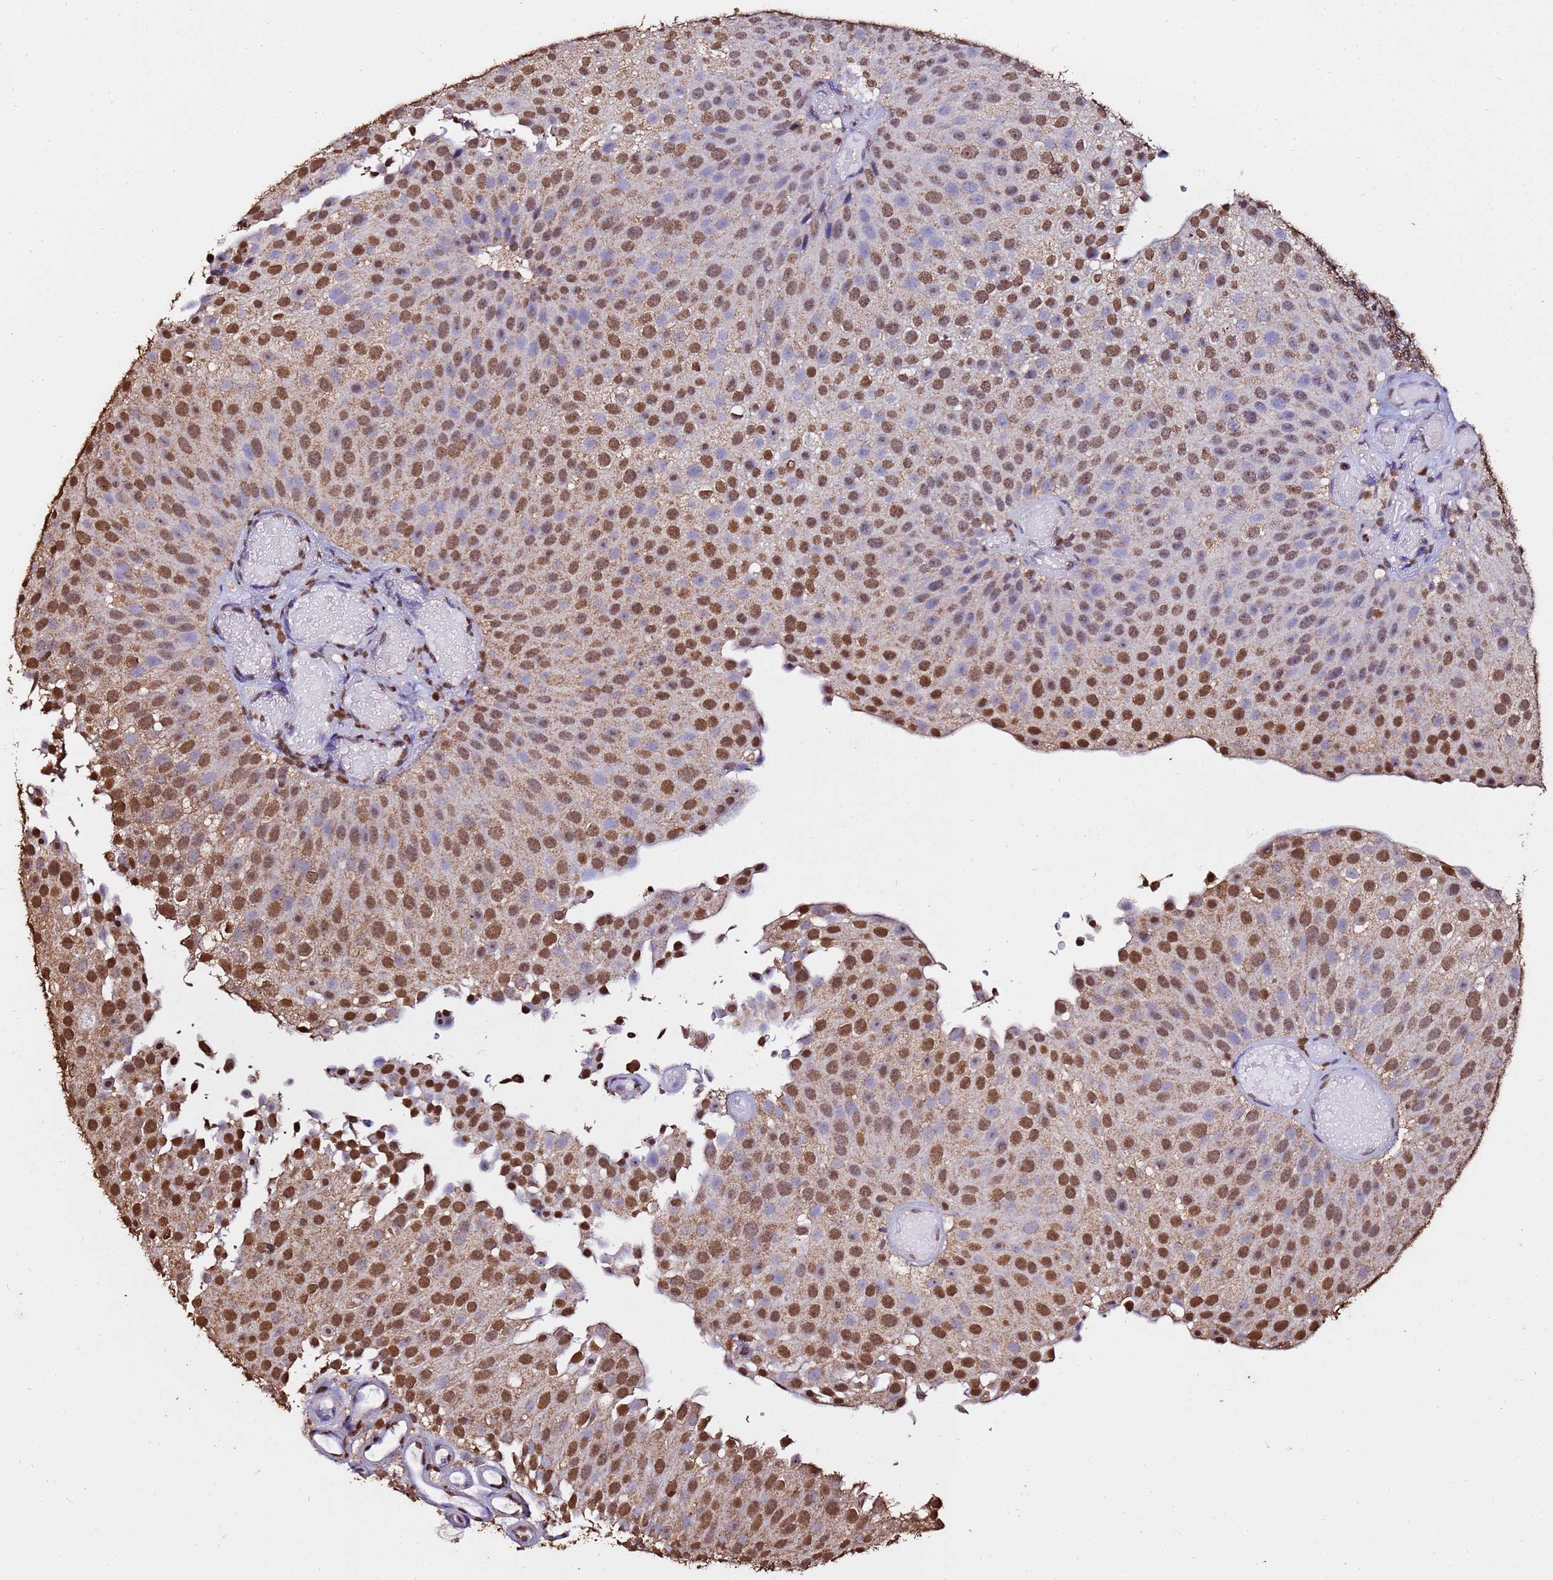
{"staining": {"intensity": "moderate", "quantity": ">75%", "location": "cytoplasmic/membranous,nuclear"}, "tissue": "urothelial cancer", "cell_type": "Tumor cells", "image_type": "cancer", "snomed": [{"axis": "morphology", "description": "Urothelial carcinoma, Low grade"}, {"axis": "topography", "description": "Urinary bladder"}], "caption": "This micrograph displays immunohistochemistry staining of human urothelial cancer, with medium moderate cytoplasmic/membranous and nuclear expression in about >75% of tumor cells.", "gene": "TRIP6", "patient": {"sex": "male", "age": 78}}